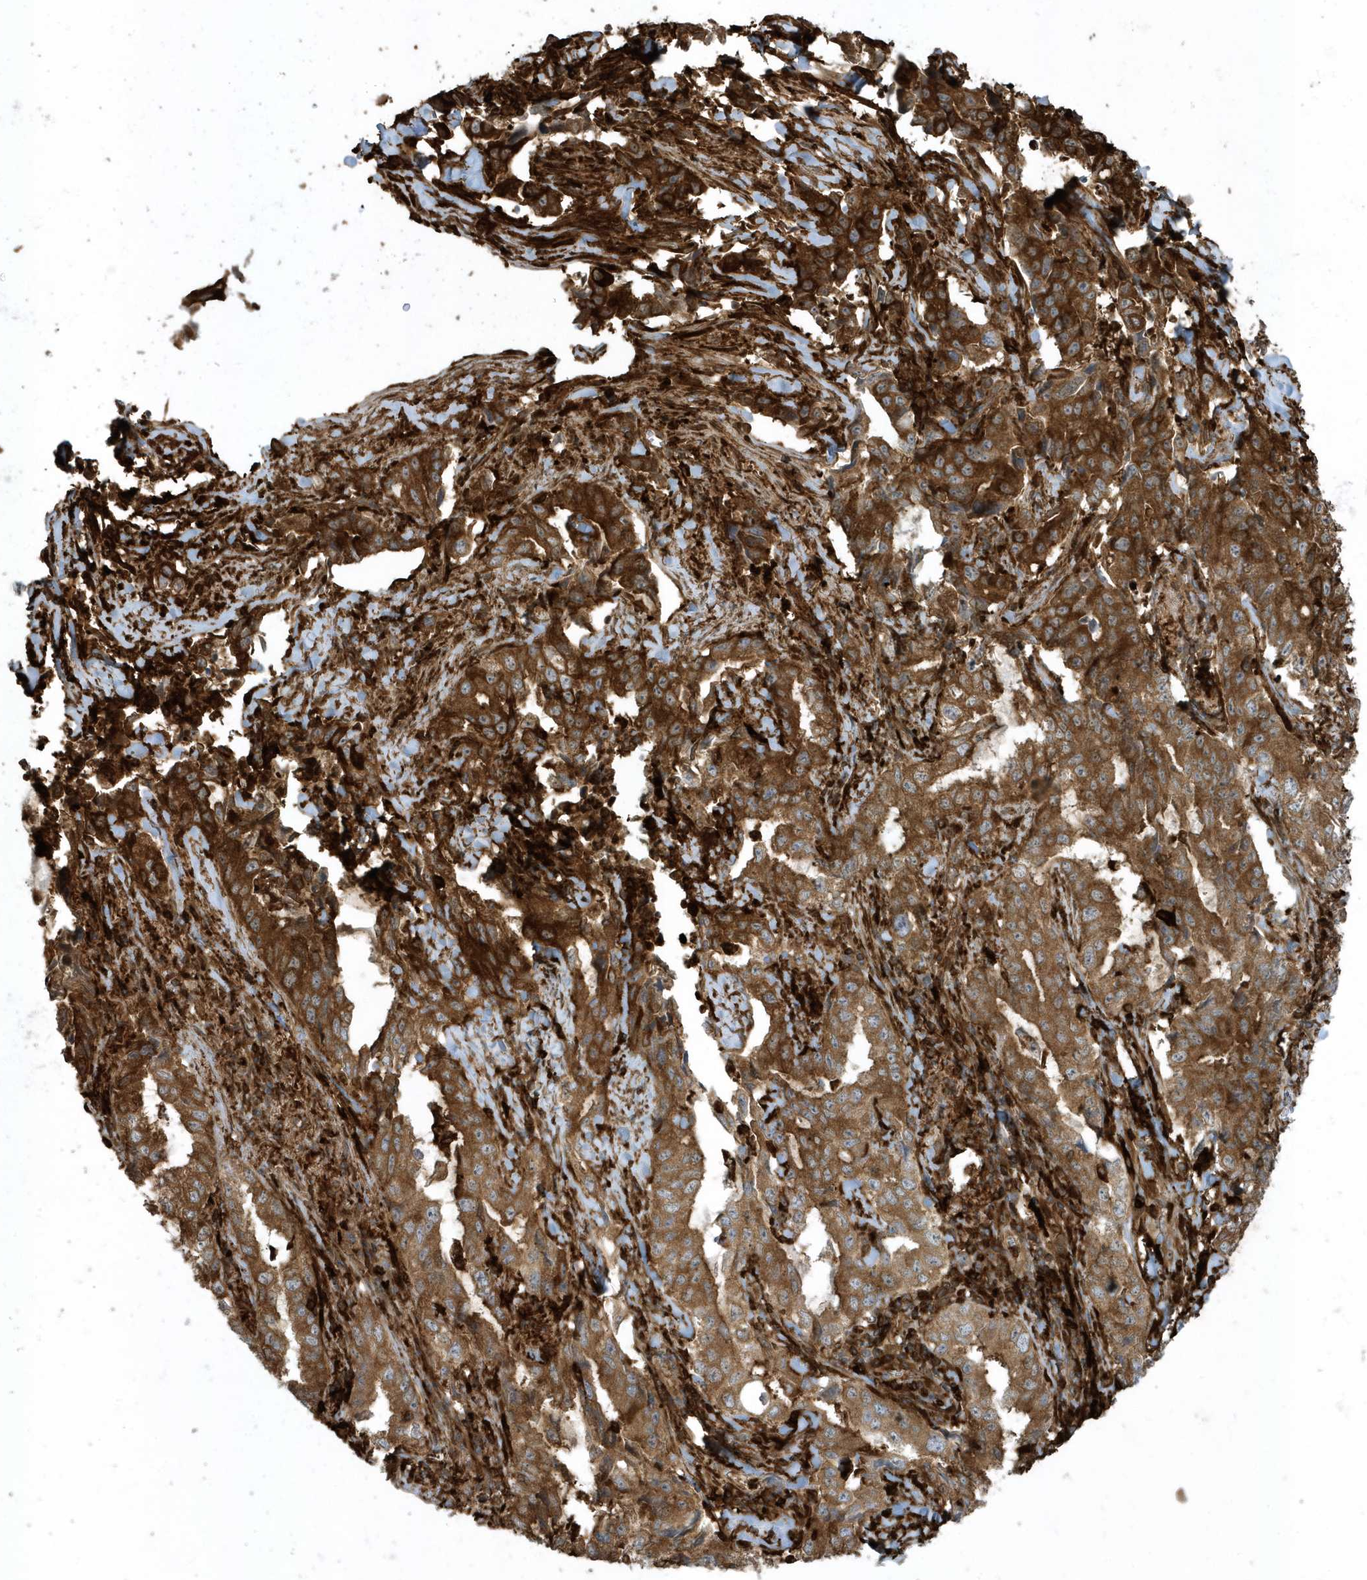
{"staining": {"intensity": "strong", "quantity": ">75%", "location": "cytoplasmic/membranous"}, "tissue": "lung cancer", "cell_type": "Tumor cells", "image_type": "cancer", "snomed": [{"axis": "morphology", "description": "Adenocarcinoma, NOS"}, {"axis": "topography", "description": "Lung"}], "caption": "IHC micrograph of human lung adenocarcinoma stained for a protein (brown), which reveals high levels of strong cytoplasmic/membranous staining in about >75% of tumor cells.", "gene": "CLCN6", "patient": {"sex": "female", "age": 51}}